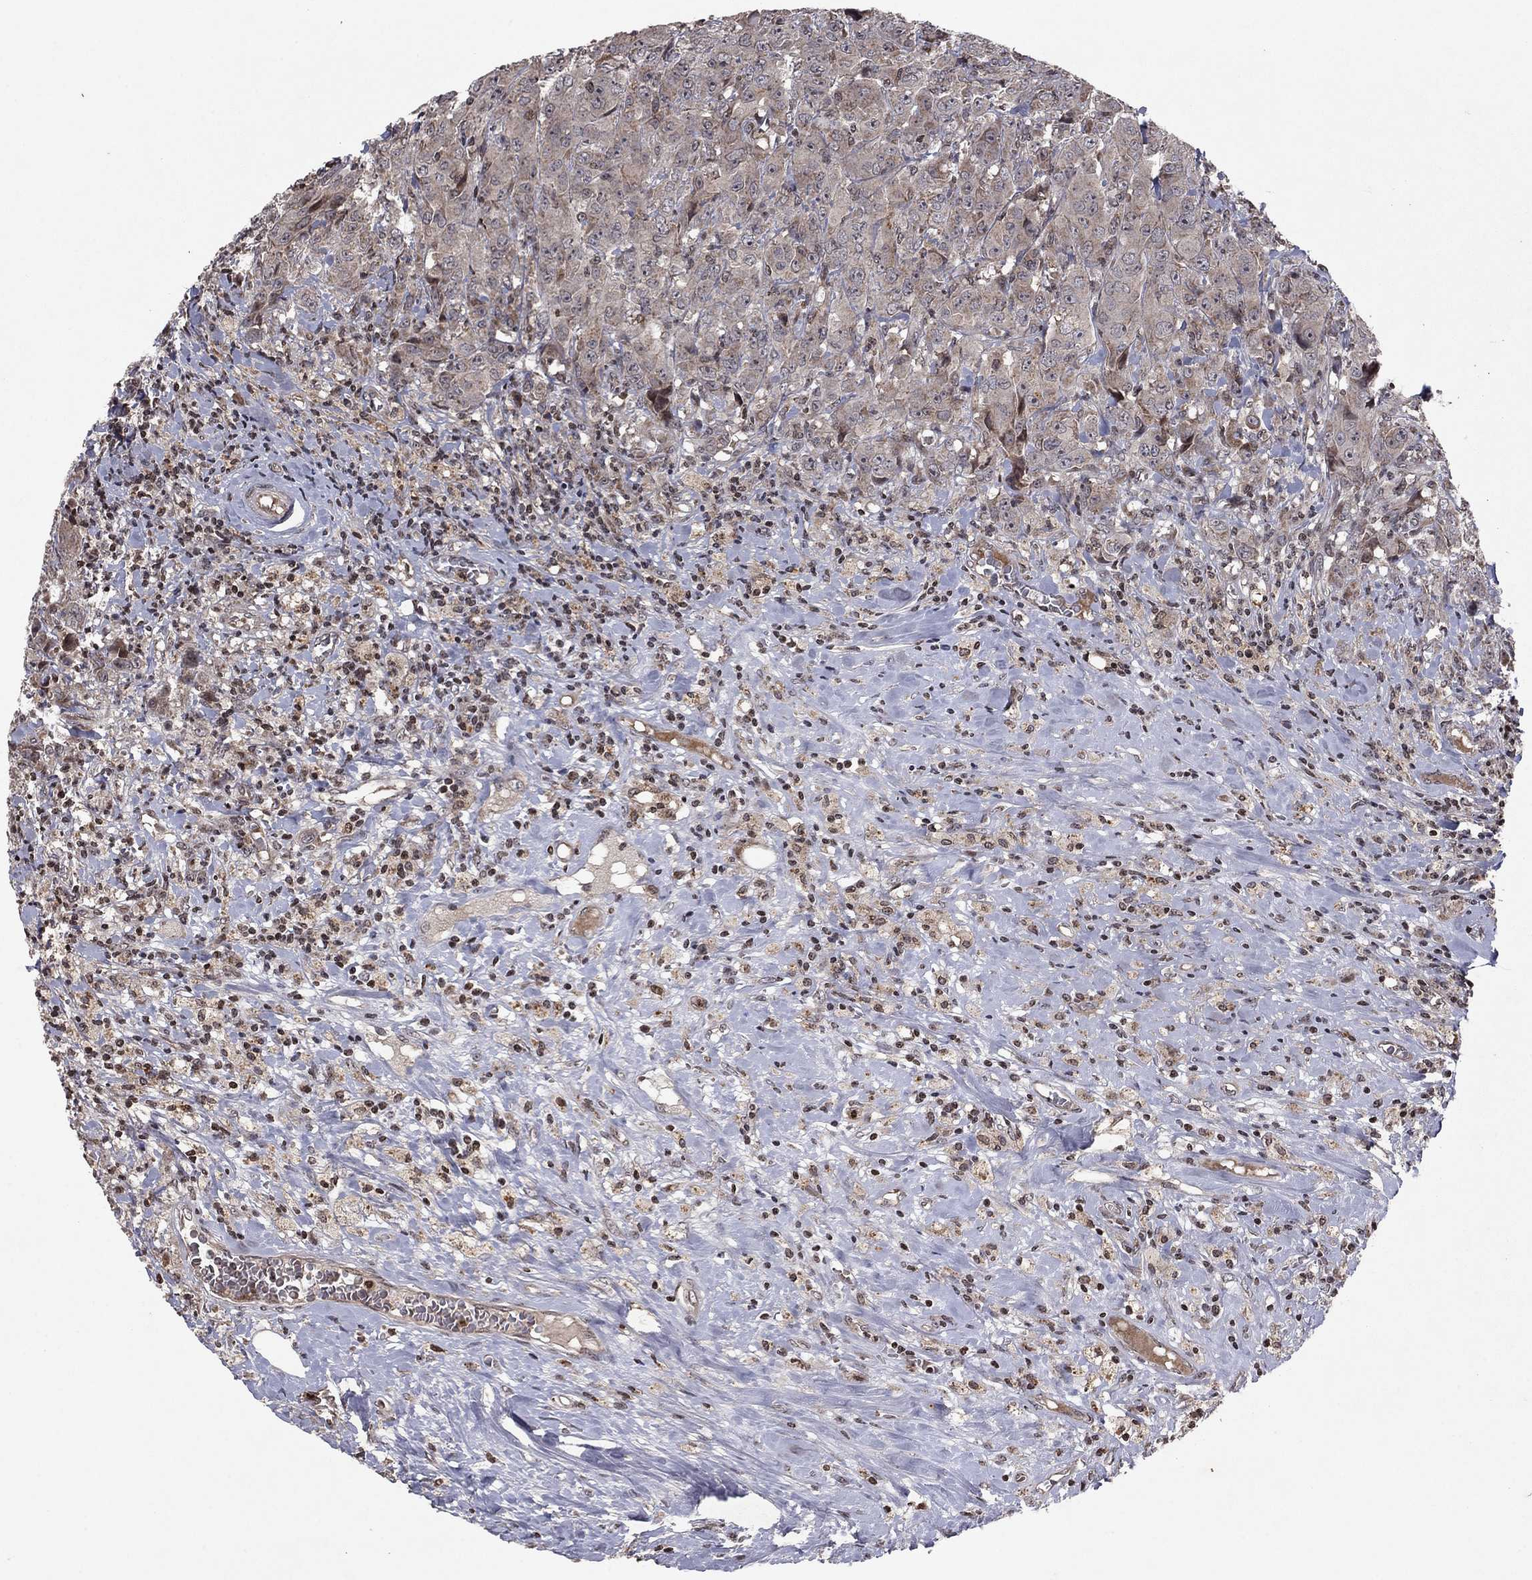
{"staining": {"intensity": "negative", "quantity": "none", "location": "none"}, "tissue": "breast cancer", "cell_type": "Tumor cells", "image_type": "cancer", "snomed": [{"axis": "morphology", "description": "Duct carcinoma"}, {"axis": "topography", "description": "Breast"}], "caption": "Intraductal carcinoma (breast) was stained to show a protein in brown. There is no significant staining in tumor cells.", "gene": "SORBS1", "patient": {"sex": "female", "age": 43}}